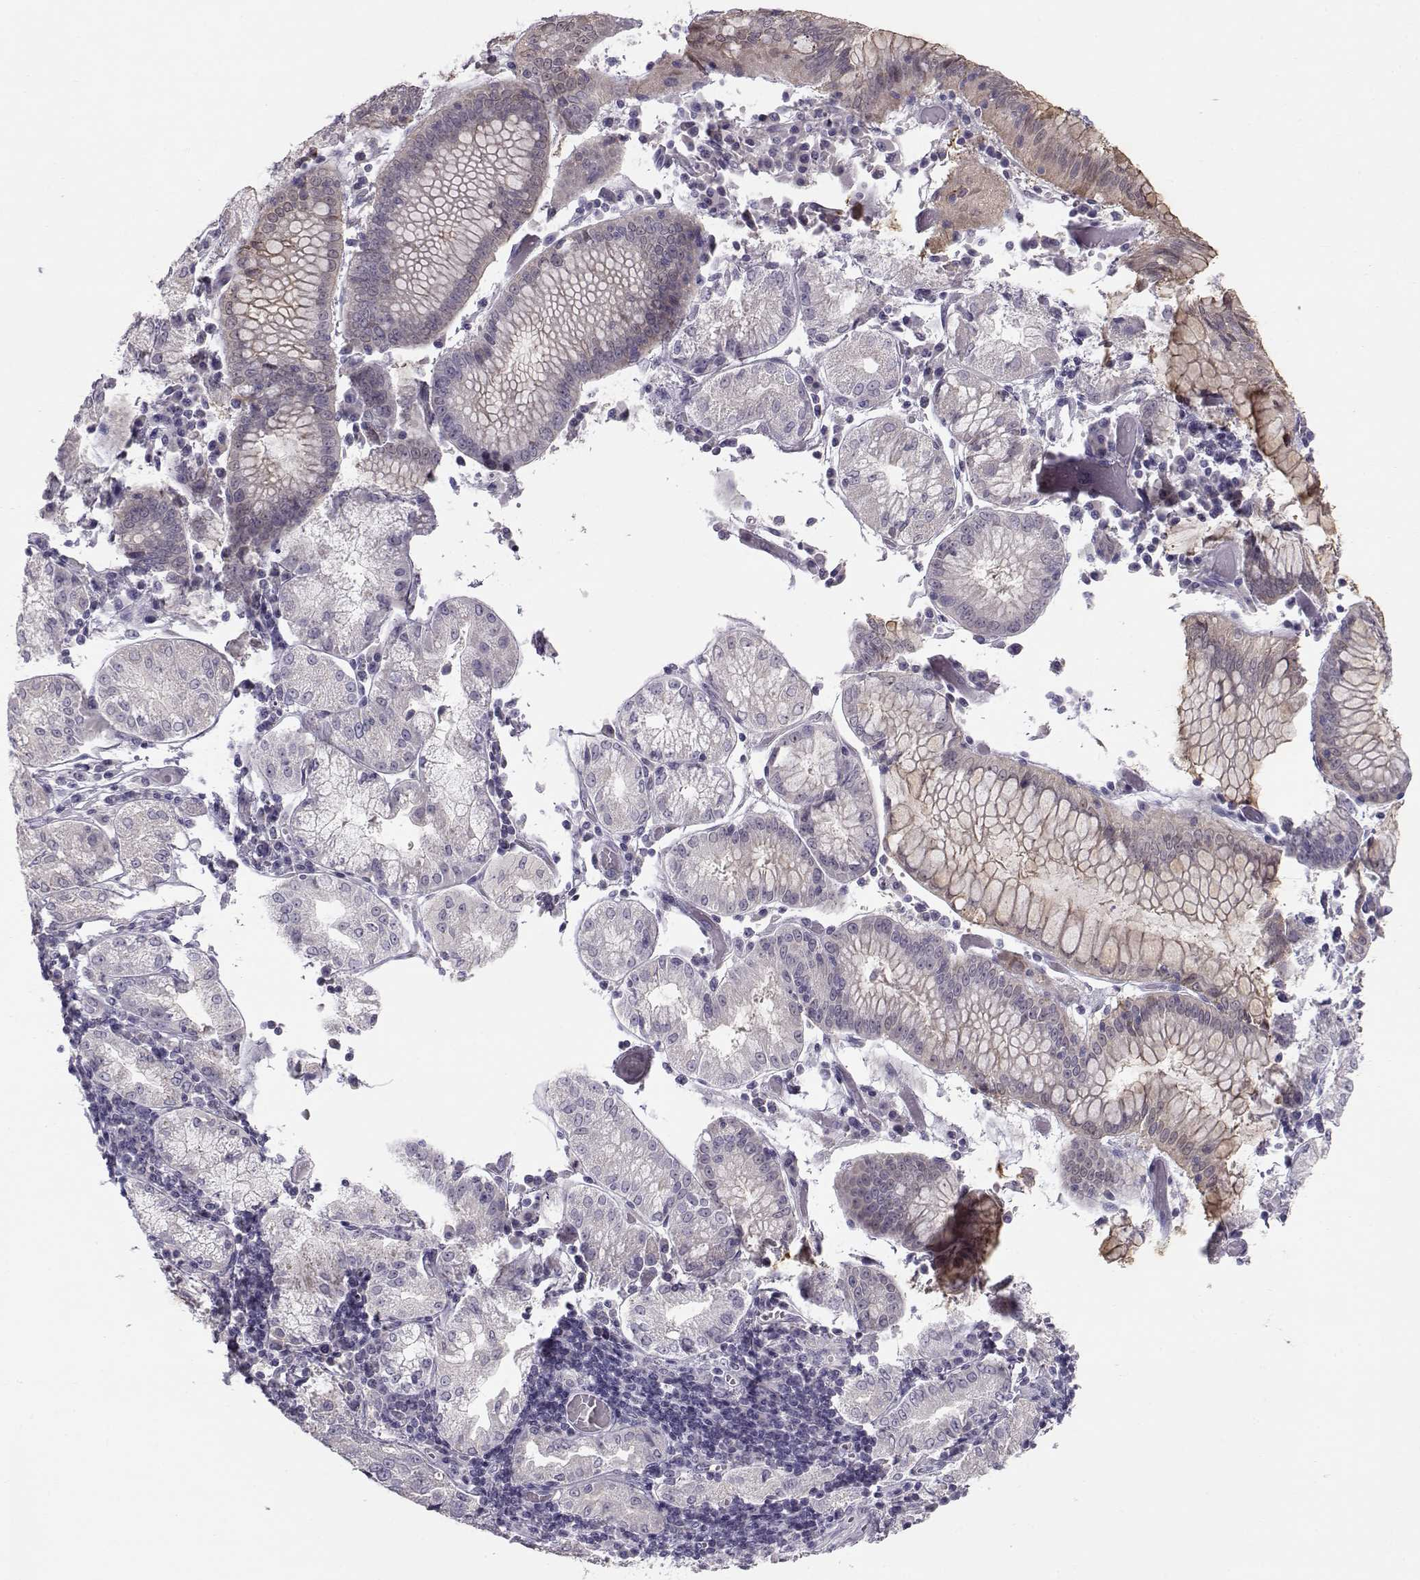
{"staining": {"intensity": "negative", "quantity": "none", "location": "none"}, "tissue": "stomach cancer", "cell_type": "Tumor cells", "image_type": "cancer", "snomed": [{"axis": "morphology", "description": "Adenocarcinoma, NOS"}, {"axis": "topography", "description": "Stomach"}], "caption": "DAB (3,3'-diaminobenzidine) immunohistochemical staining of human stomach cancer displays no significant positivity in tumor cells.", "gene": "GRK1", "patient": {"sex": "male", "age": 93}}